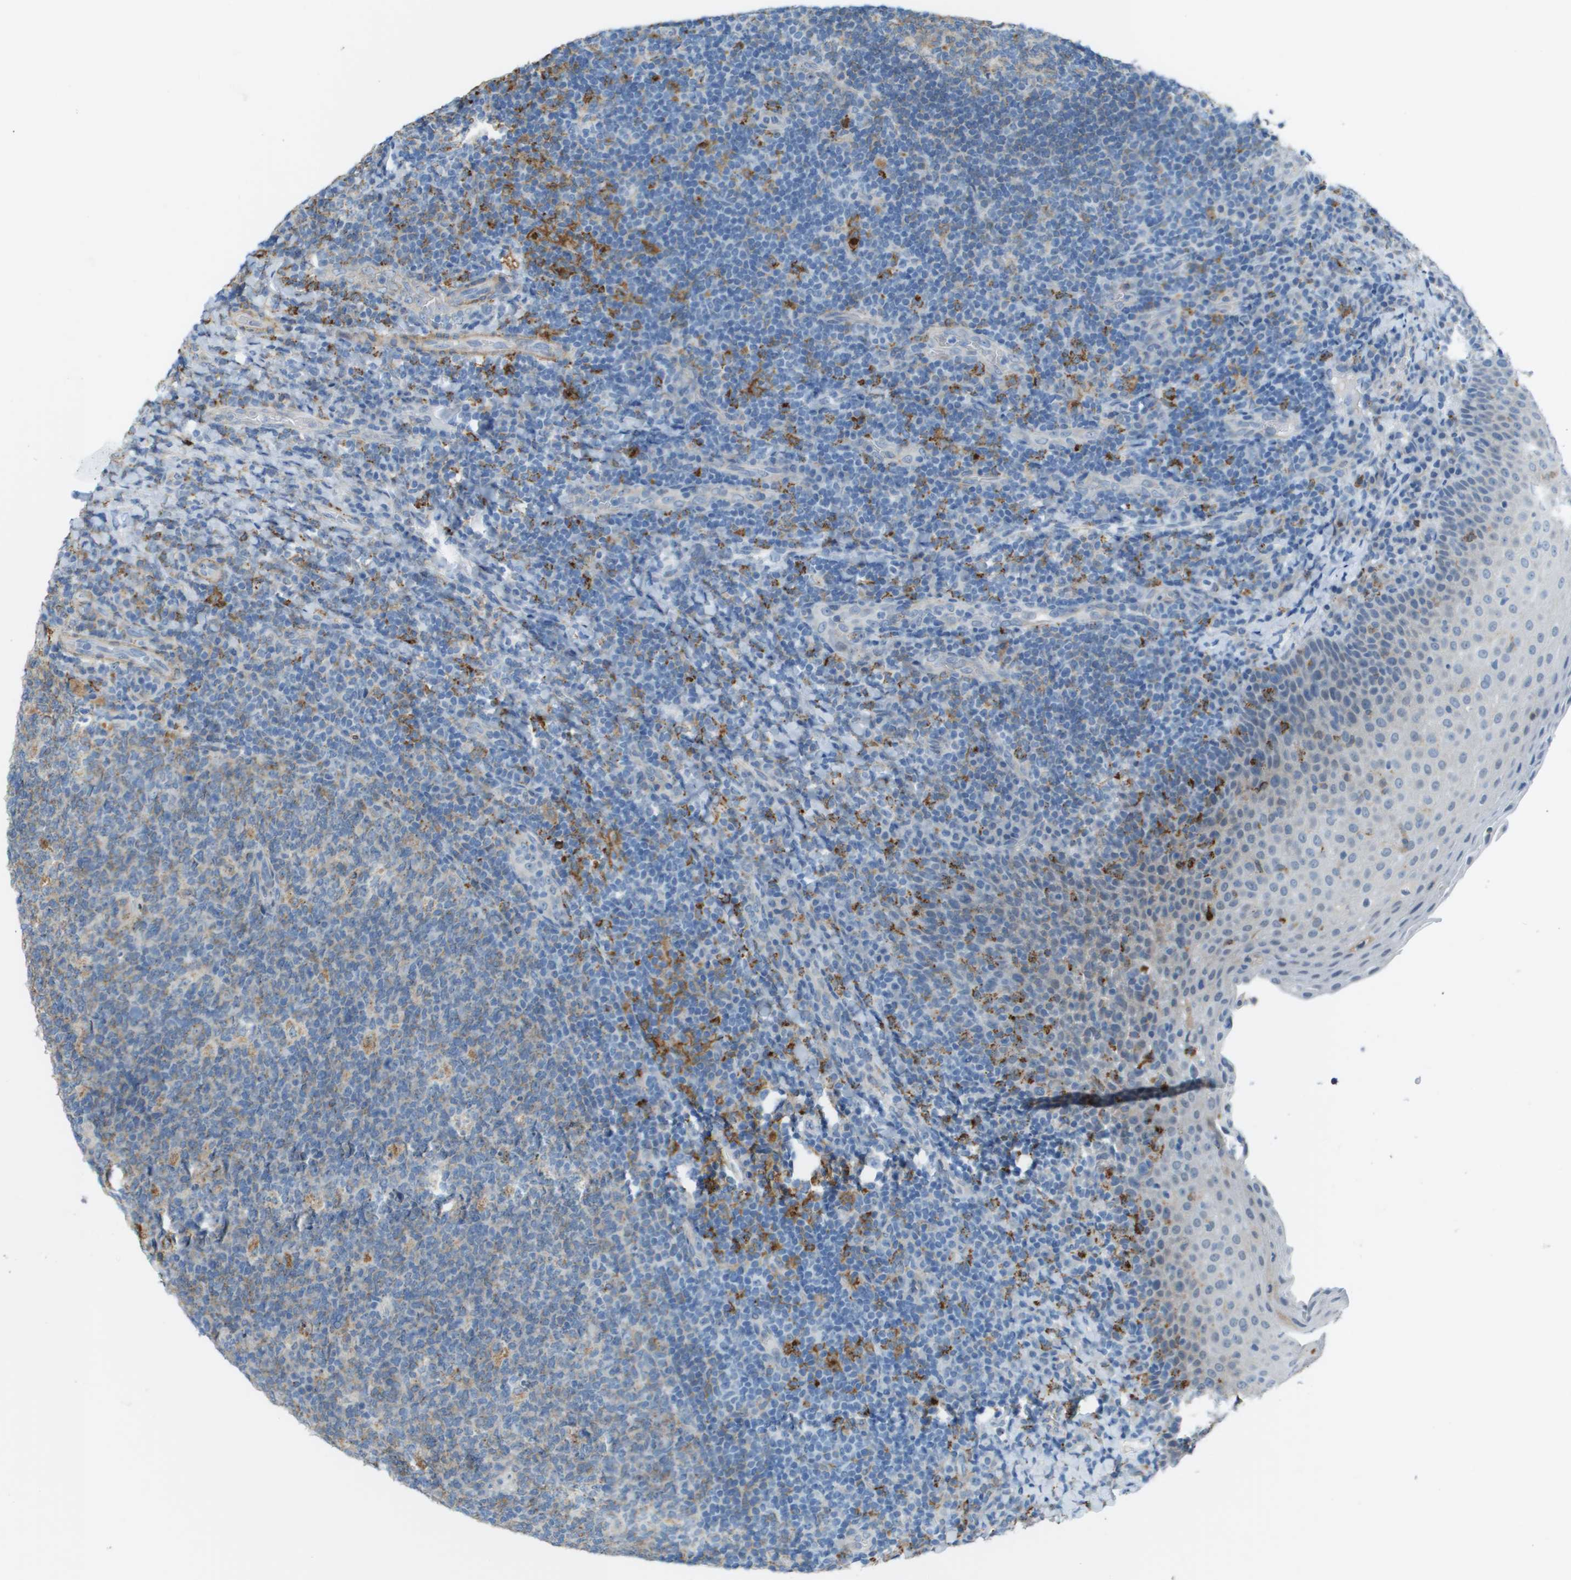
{"staining": {"intensity": "moderate", "quantity": "<25%", "location": "cytoplasmic/membranous"}, "tissue": "tonsil", "cell_type": "Germinal center cells", "image_type": "normal", "snomed": [{"axis": "morphology", "description": "Normal tissue, NOS"}, {"axis": "topography", "description": "Tonsil"}], "caption": "Immunohistochemical staining of unremarkable human tonsil demonstrates low levels of moderate cytoplasmic/membranous expression in approximately <25% of germinal center cells.", "gene": "ZBTB43", "patient": {"sex": "male", "age": 17}}